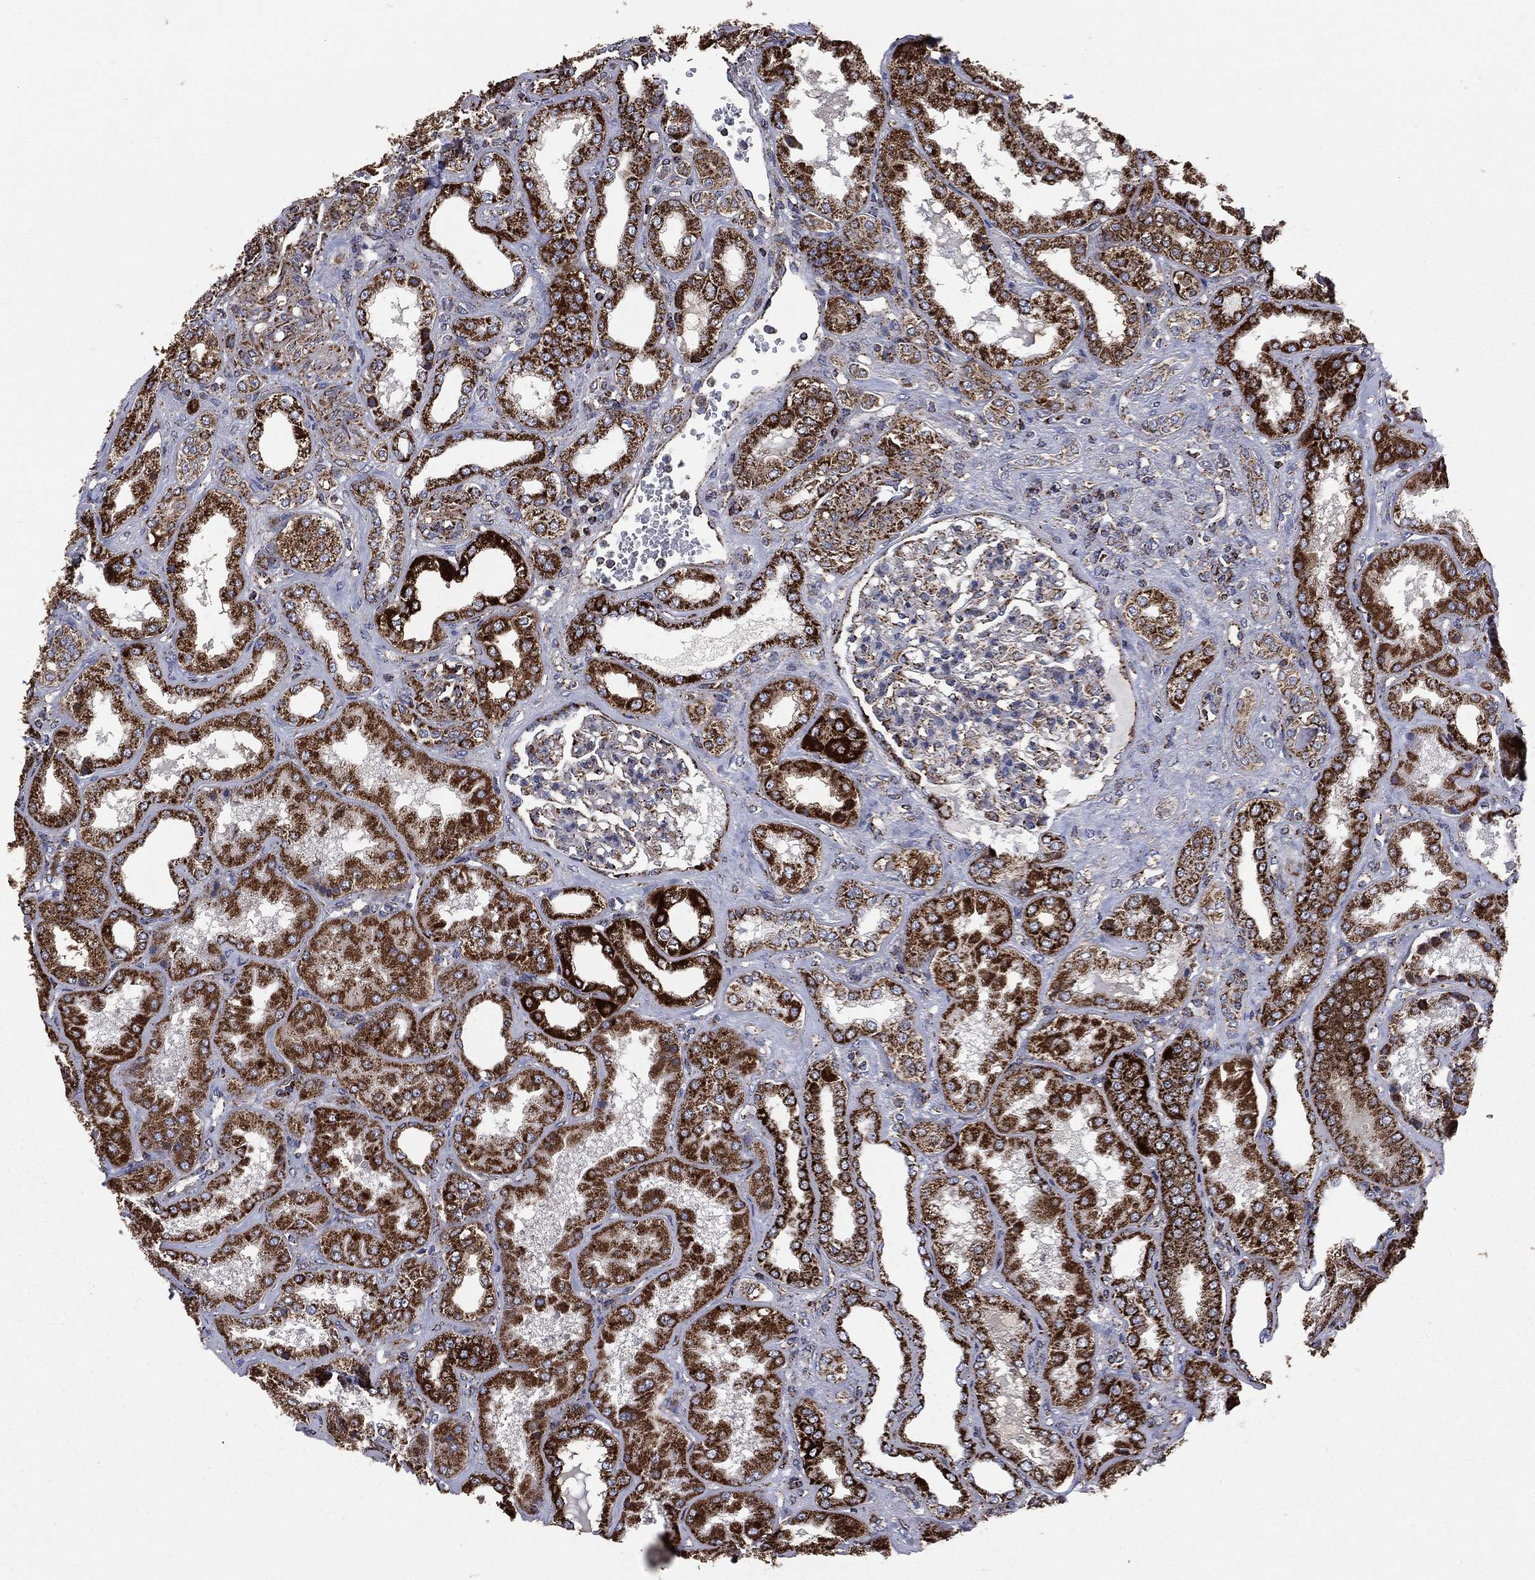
{"staining": {"intensity": "strong", "quantity": "<25%", "location": "cytoplasmic/membranous"}, "tissue": "kidney", "cell_type": "Cells in glomeruli", "image_type": "normal", "snomed": [{"axis": "morphology", "description": "Normal tissue, NOS"}, {"axis": "topography", "description": "Kidney"}], "caption": "Immunohistochemical staining of unremarkable kidney exhibits <25% levels of strong cytoplasmic/membranous protein expression in approximately <25% of cells in glomeruli.", "gene": "GOT2", "patient": {"sex": "female", "age": 56}}